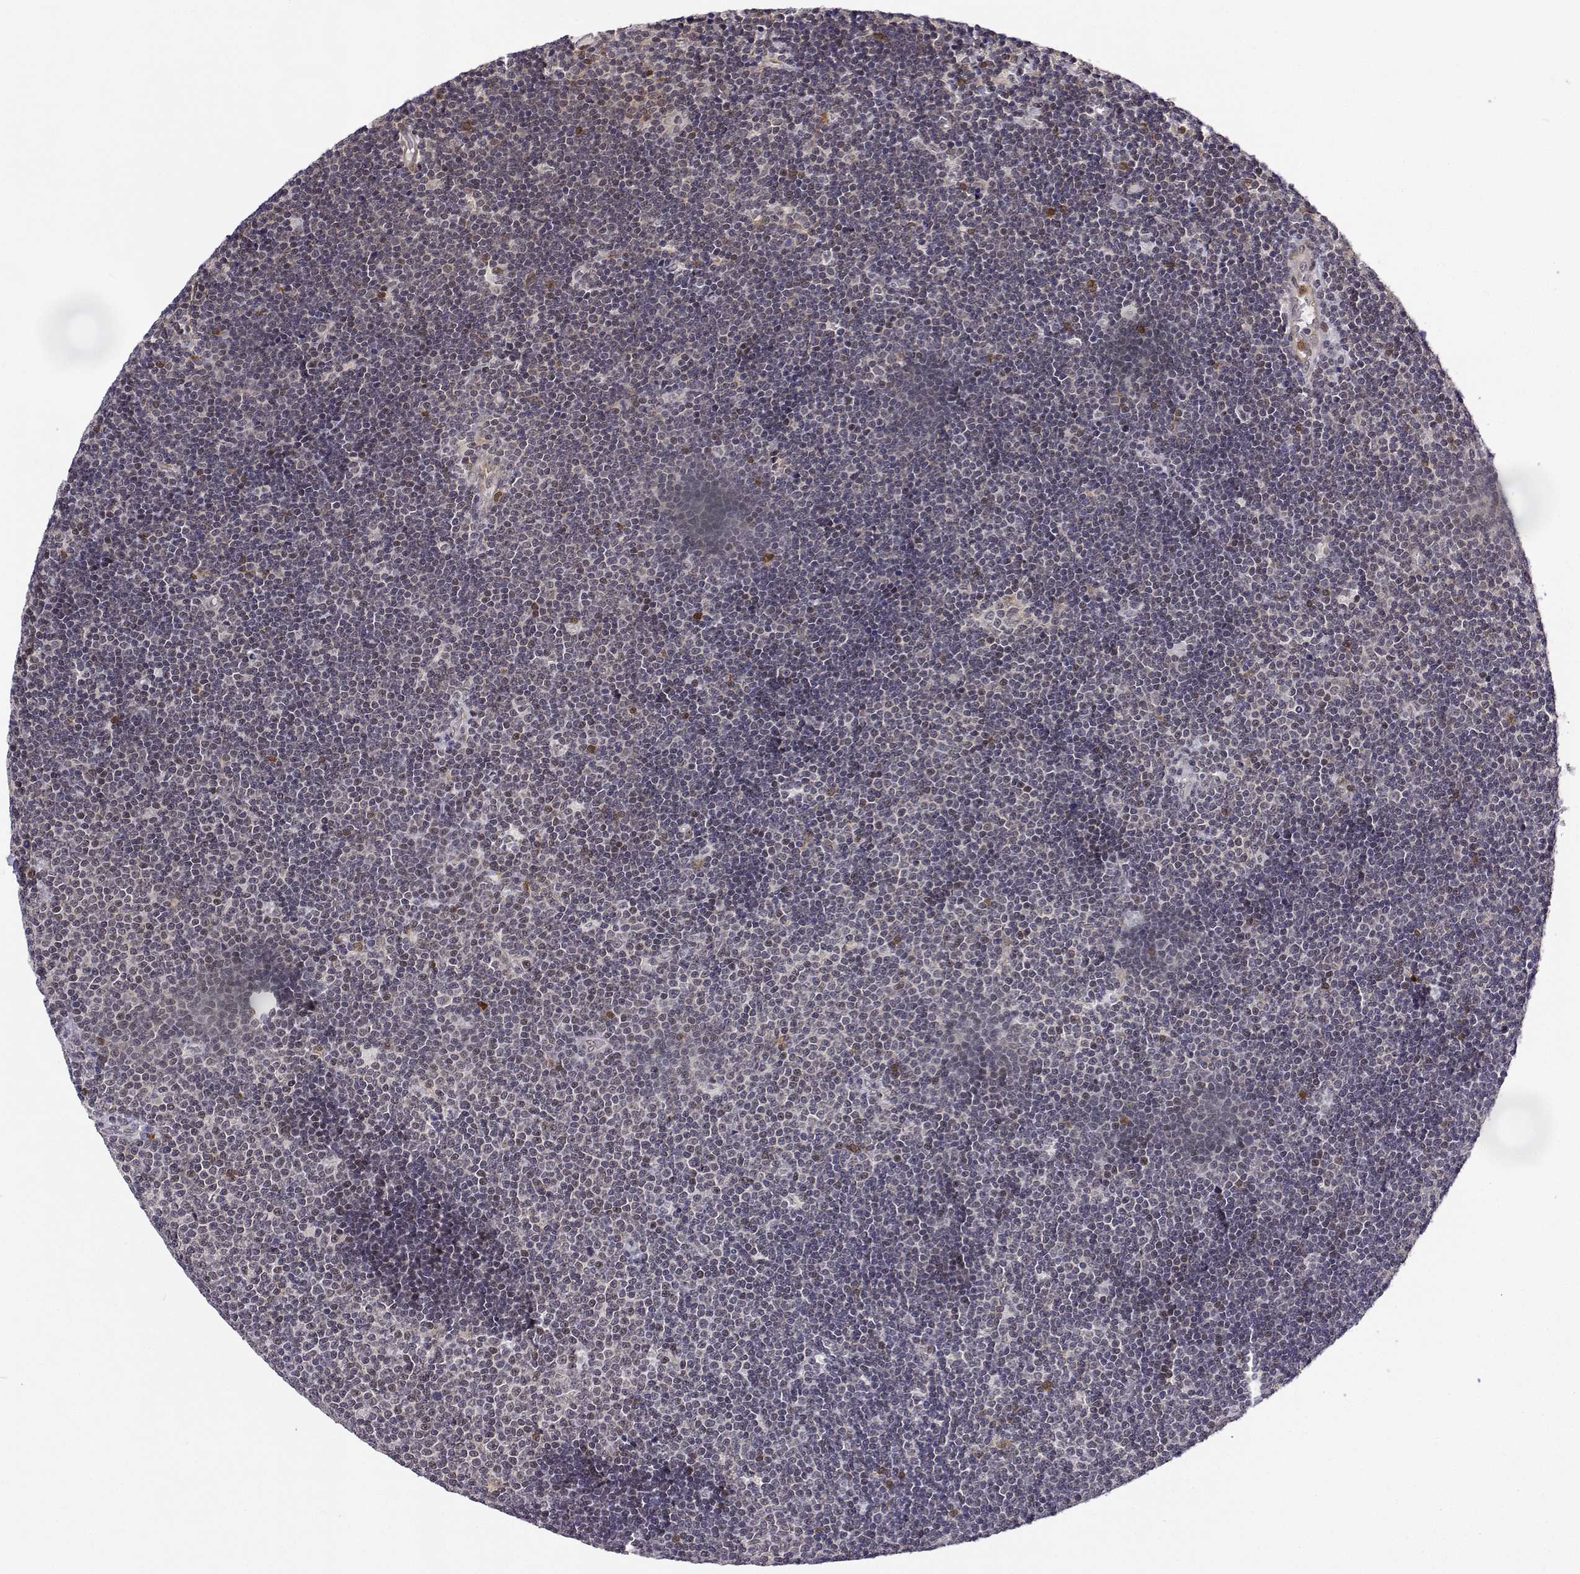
{"staining": {"intensity": "weak", "quantity": "25%-75%", "location": "nuclear"}, "tissue": "lymphoma", "cell_type": "Tumor cells", "image_type": "cancer", "snomed": [{"axis": "morphology", "description": "Malignant lymphoma, non-Hodgkin's type, Low grade"}, {"axis": "topography", "description": "Brain"}], "caption": "Immunohistochemistry (IHC) histopathology image of human lymphoma stained for a protein (brown), which exhibits low levels of weak nuclear staining in about 25%-75% of tumor cells.", "gene": "PHGDH", "patient": {"sex": "female", "age": 66}}